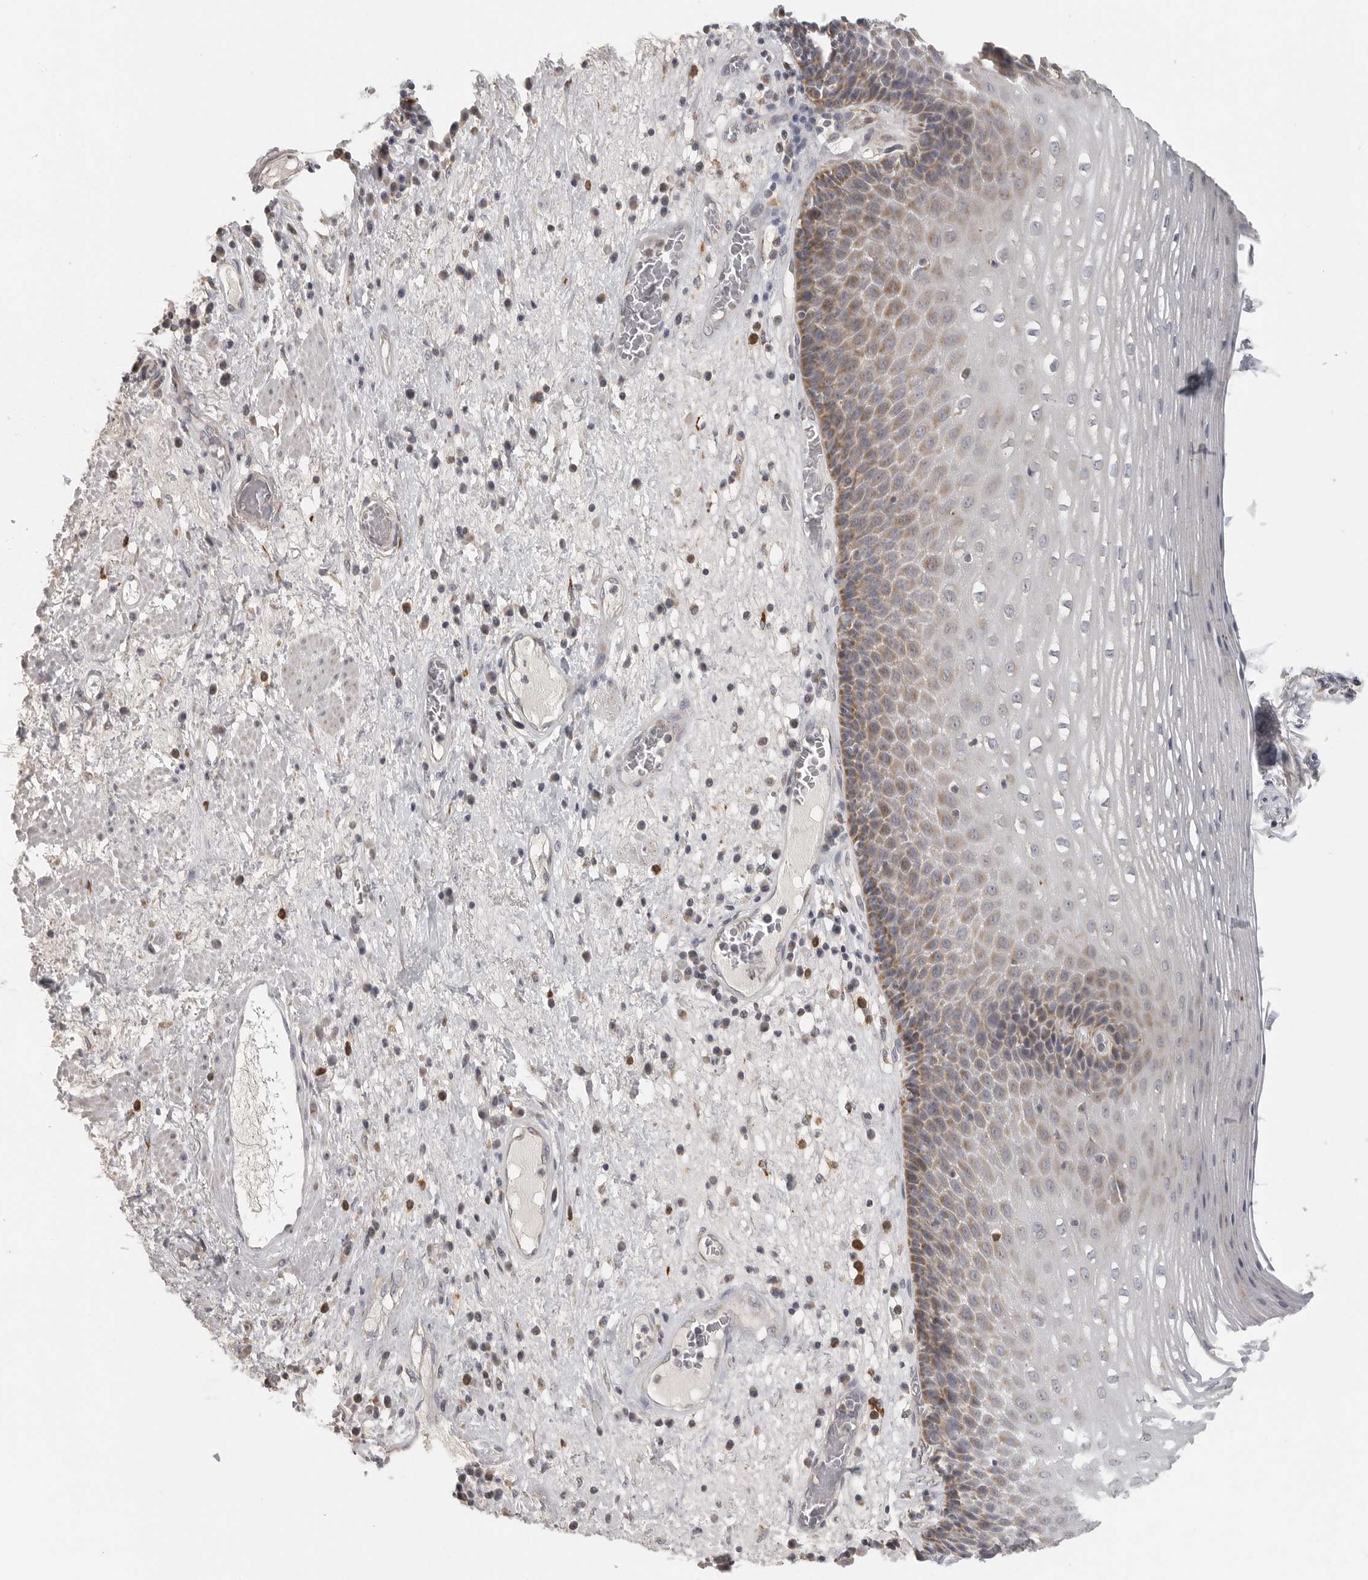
{"staining": {"intensity": "moderate", "quantity": "25%-75%", "location": "cytoplasmic/membranous"}, "tissue": "esophagus", "cell_type": "Squamous epithelial cells", "image_type": "normal", "snomed": [{"axis": "morphology", "description": "Normal tissue, NOS"}, {"axis": "morphology", "description": "Adenocarcinoma, NOS"}, {"axis": "topography", "description": "Esophagus"}], "caption": "Esophagus stained for a protein (brown) reveals moderate cytoplasmic/membranous positive staining in about 25%-75% of squamous epithelial cells.", "gene": "RXFP3", "patient": {"sex": "male", "age": 62}}